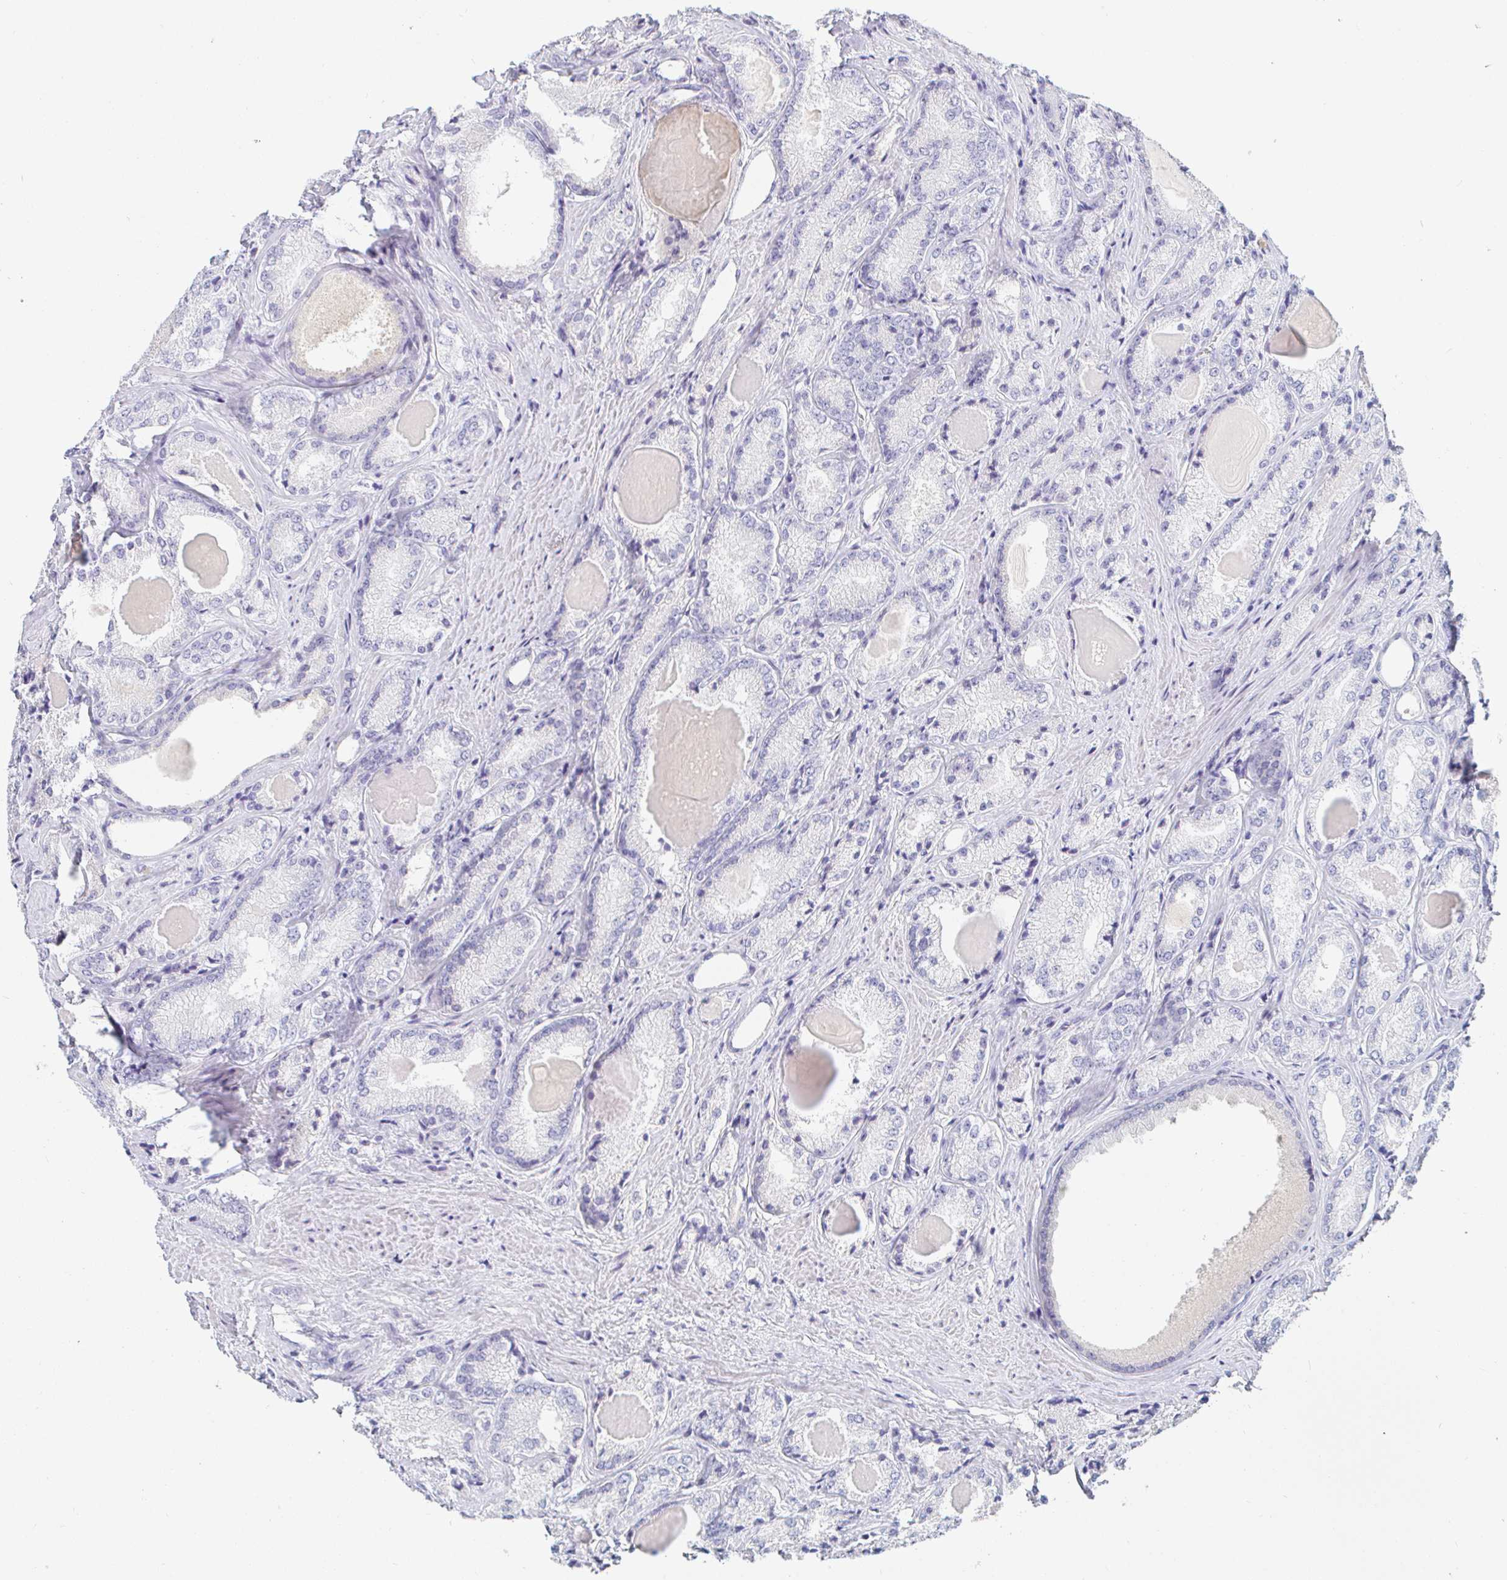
{"staining": {"intensity": "negative", "quantity": "none", "location": "none"}, "tissue": "prostate cancer", "cell_type": "Tumor cells", "image_type": "cancer", "snomed": [{"axis": "morphology", "description": "Adenocarcinoma, NOS"}, {"axis": "morphology", "description": "Adenocarcinoma, Low grade"}, {"axis": "topography", "description": "Prostate"}], "caption": "There is no significant positivity in tumor cells of adenocarcinoma (low-grade) (prostate).", "gene": "TEX44", "patient": {"sex": "male", "age": 68}}